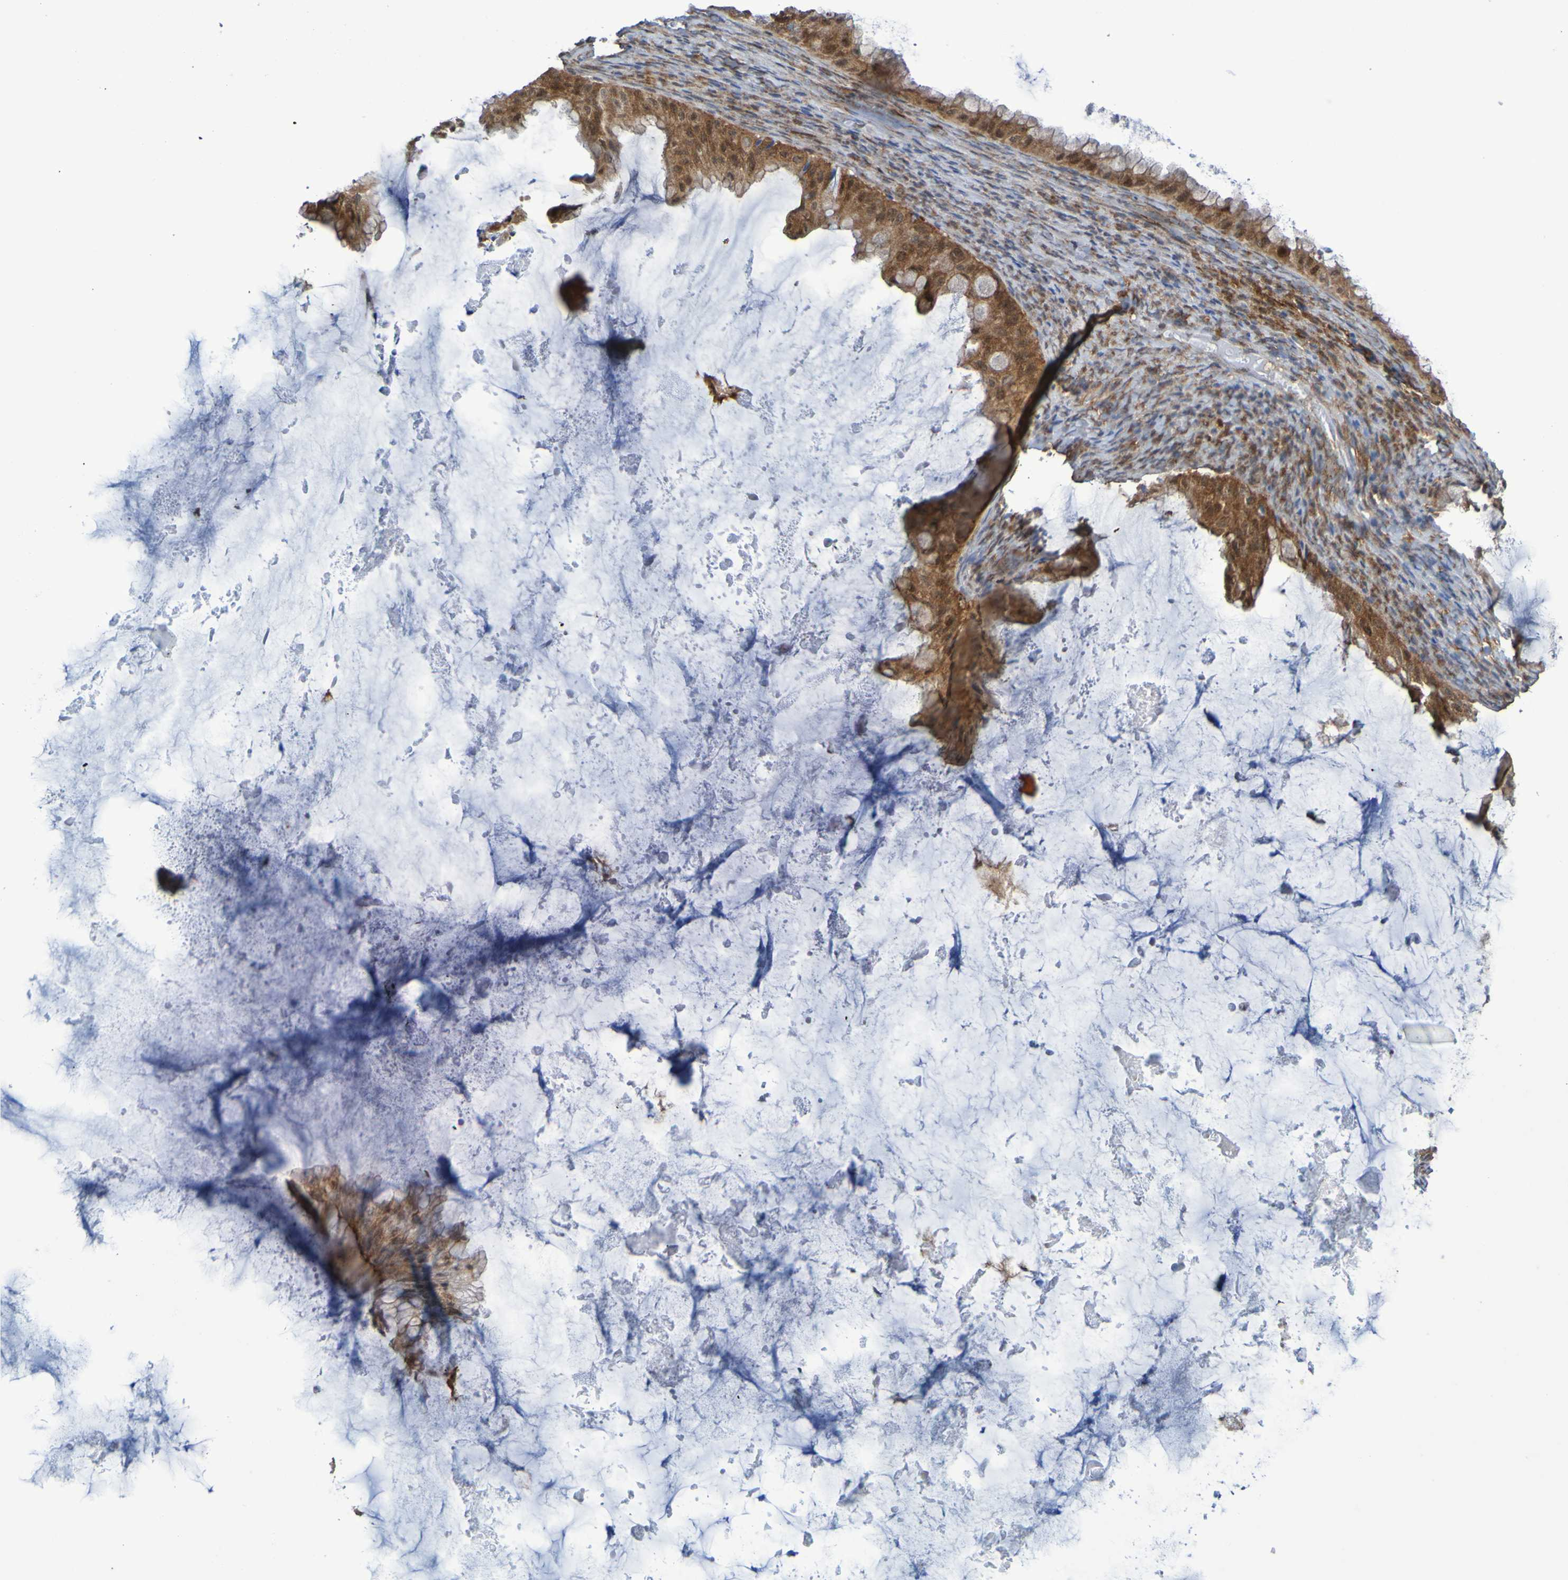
{"staining": {"intensity": "strong", "quantity": ">75%", "location": "cytoplasmic/membranous"}, "tissue": "ovarian cancer", "cell_type": "Tumor cells", "image_type": "cancer", "snomed": [{"axis": "morphology", "description": "Cystadenocarcinoma, mucinous, NOS"}, {"axis": "topography", "description": "Ovary"}], "caption": "Ovarian mucinous cystadenocarcinoma stained with immunohistochemistry (IHC) reveals strong cytoplasmic/membranous staining in approximately >75% of tumor cells.", "gene": "ATIC", "patient": {"sex": "female", "age": 61}}